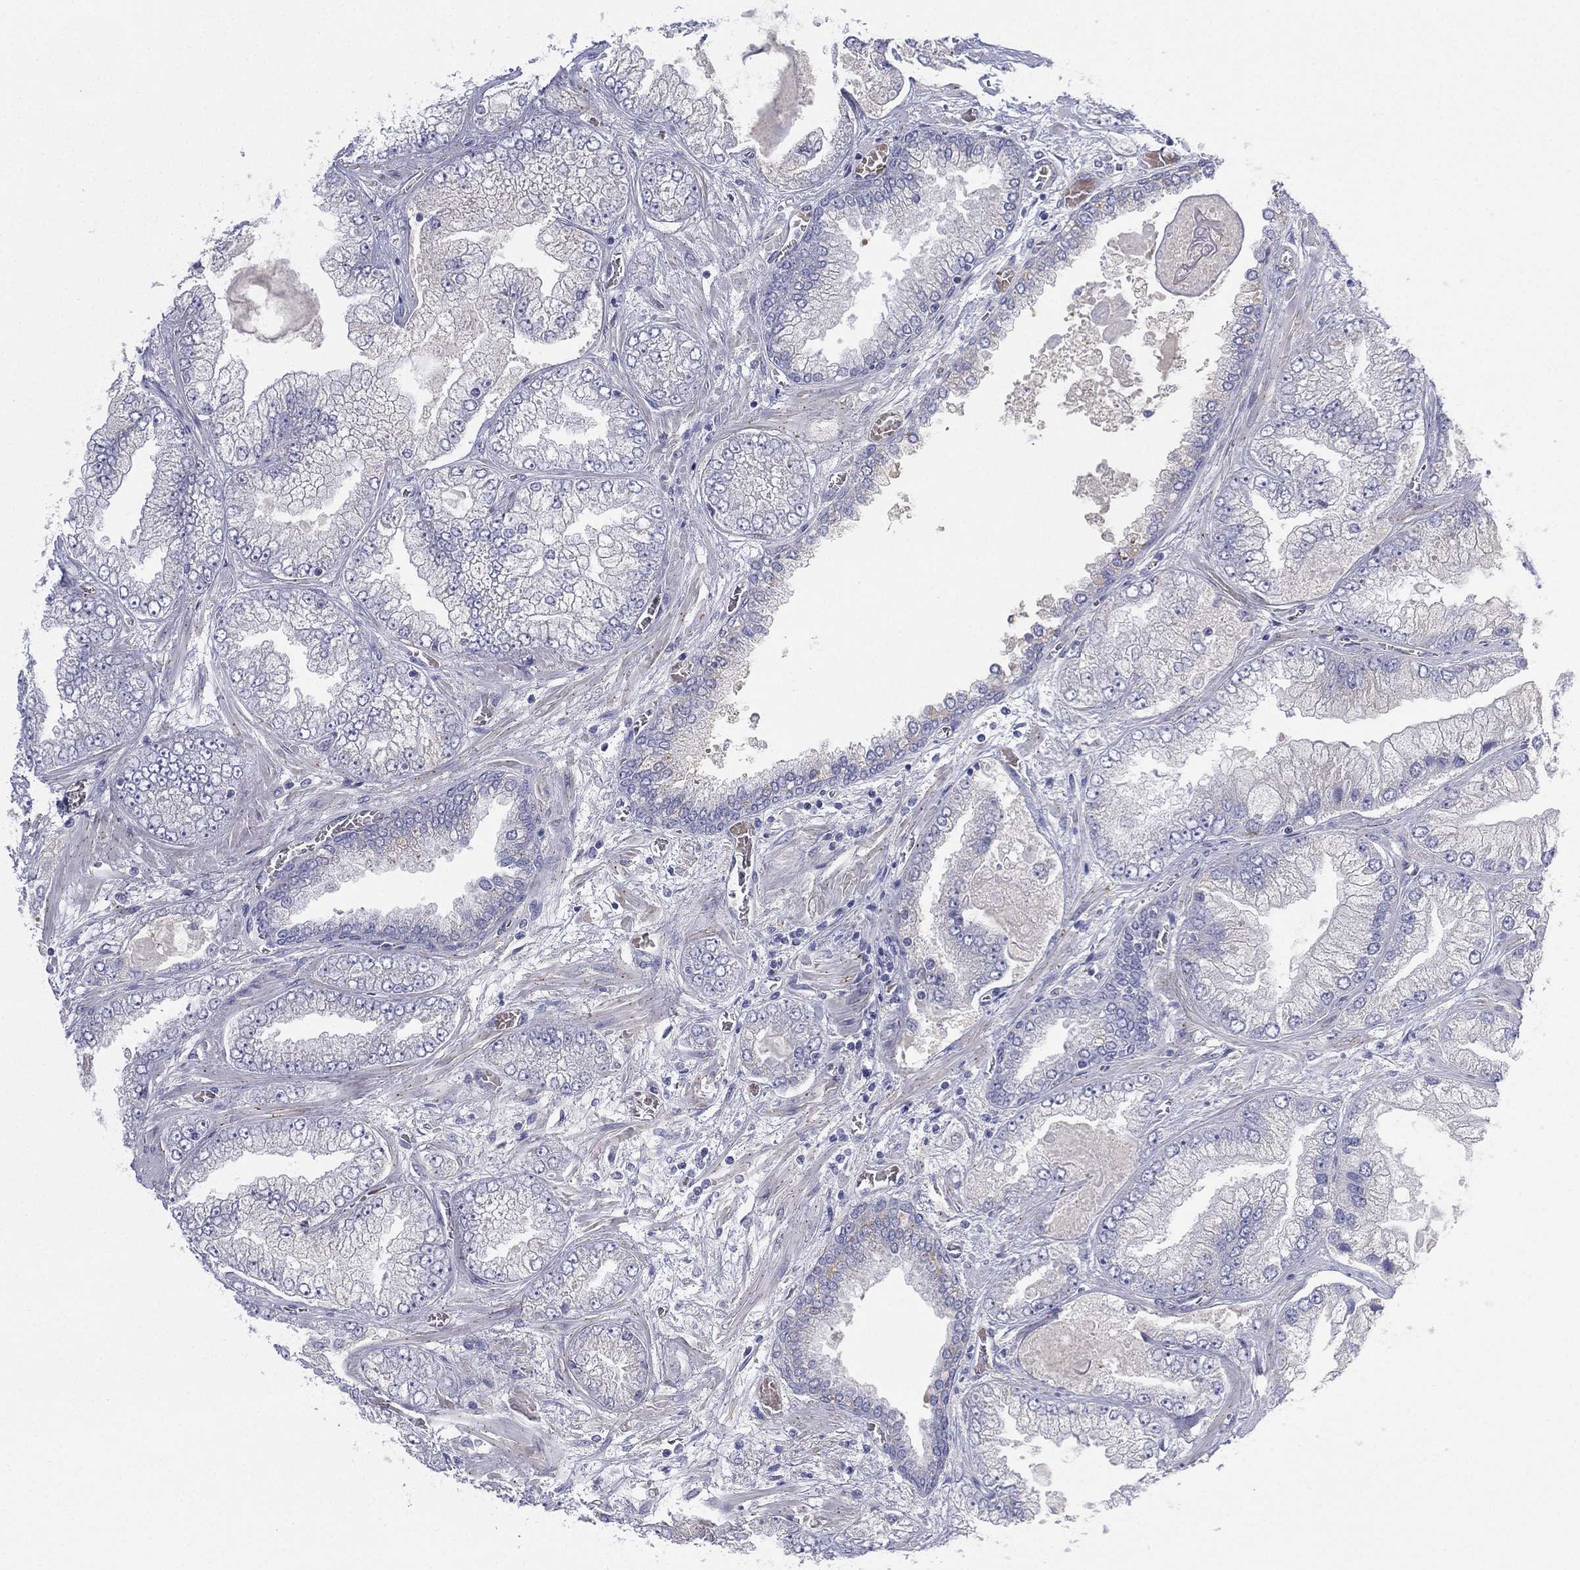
{"staining": {"intensity": "negative", "quantity": "none", "location": "none"}, "tissue": "prostate cancer", "cell_type": "Tumor cells", "image_type": "cancer", "snomed": [{"axis": "morphology", "description": "Adenocarcinoma, Low grade"}, {"axis": "topography", "description": "Prostate"}], "caption": "An immunohistochemistry (IHC) histopathology image of prostate adenocarcinoma (low-grade) is shown. There is no staining in tumor cells of prostate adenocarcinoma (low-grade).", "gene": "CYP2D6", "patient": {"sex": "male", "age": 57}}